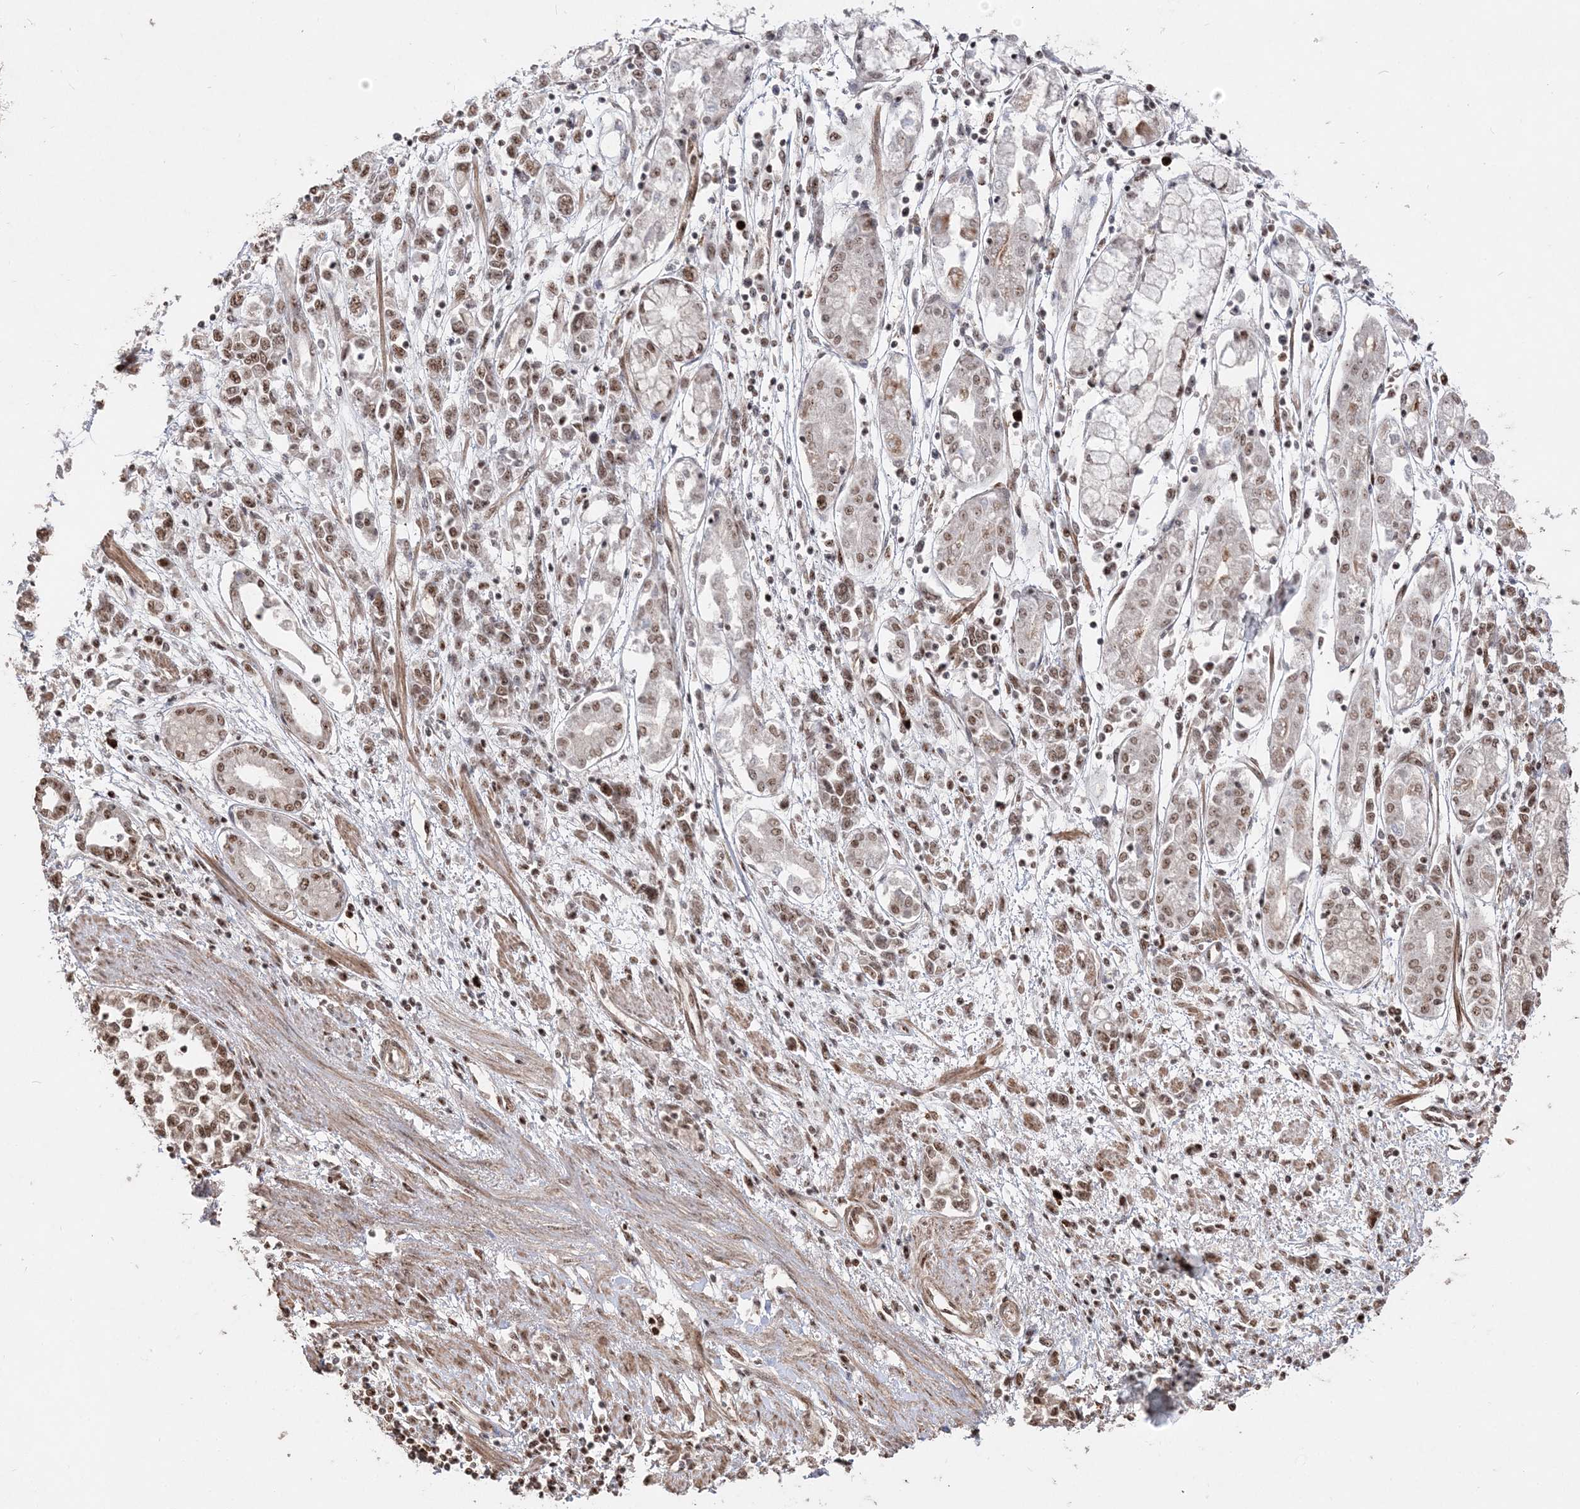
{"staining": {"intensity": "moderate", "quantity": "25%-75%", "location": "nuclear"}, "tissue": "stomach cancer", "cell_type": "Tumor cells", "image_type": "cancer", "snomed": [{"axis": "morphology", "description": "Adenocarcinoma, NOS"}, {"axis": "topography", "description": "Stomach"}], "caption": "IHC of stomach adenocarcinoma displays medium levels of moderate nuclear positivity in approximately 25%-75% of tumor cells.", "gene": "RBM17", "patient": {"sex": "female", "age": 76}}